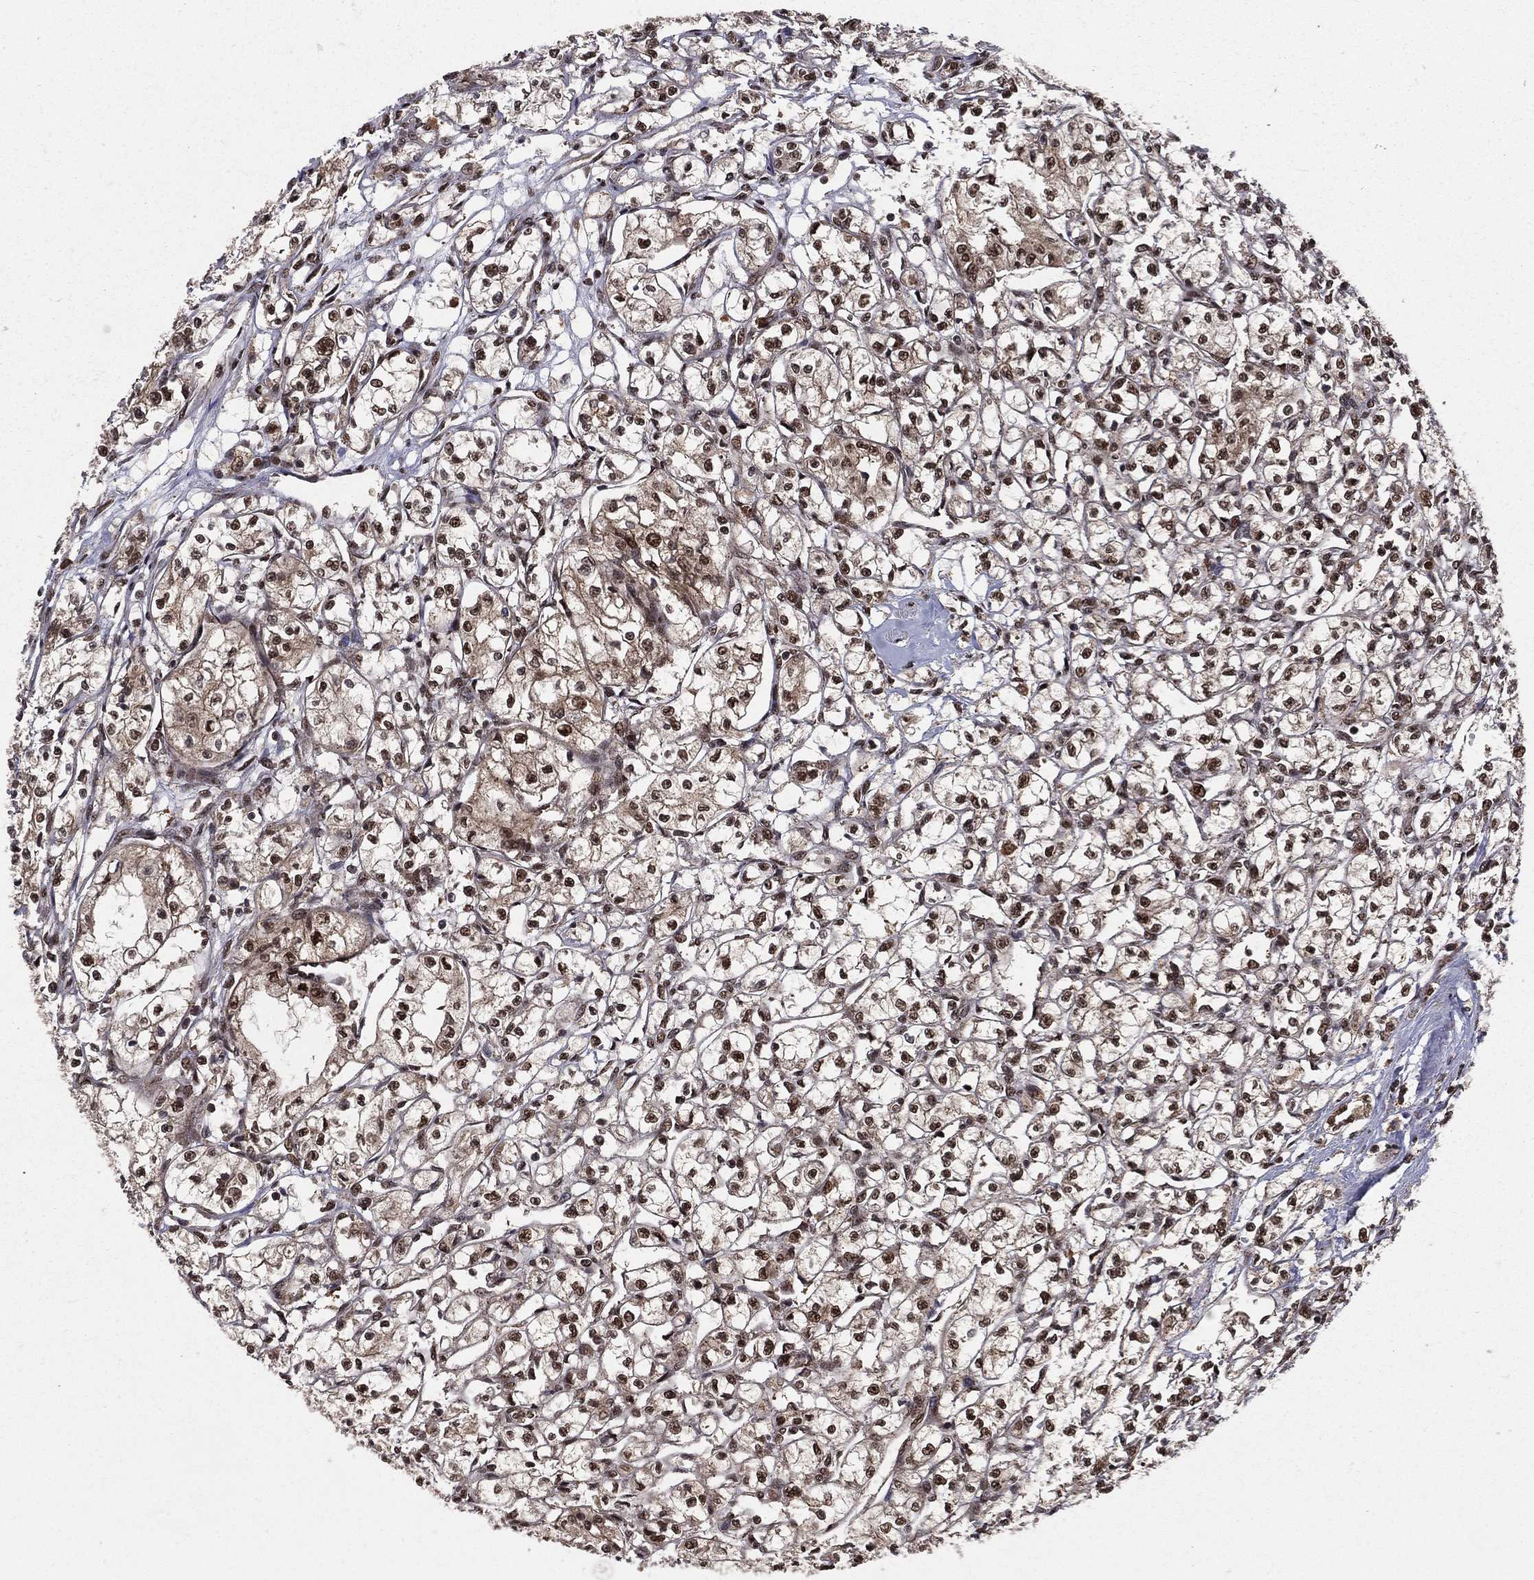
{"staining": {"intensity": "strong", "quantity": ">75%", "location": "nuclear"}, "tissue": "renal cancer", "cell_type": "Tumor cells", "image_type": "cancer", "snomed": [{"axis": "morphology", "description": "Adenocarcinoma, NOS"}, {"axis": "topography", "description": "Kidney"}], "caption": "Tumor cells demonstrate high levels of strong nuclear expression in approximately >75% of cells in renal adenocarcinoma. The staining is performed using DAB (3,3'-diaminobenzidine) brown chromogen to label protein expression. The nuclei are counter-stained blue using hematoxylin.", "gene": "COPS4", "patient": {"sex": "male", "age": 56}}